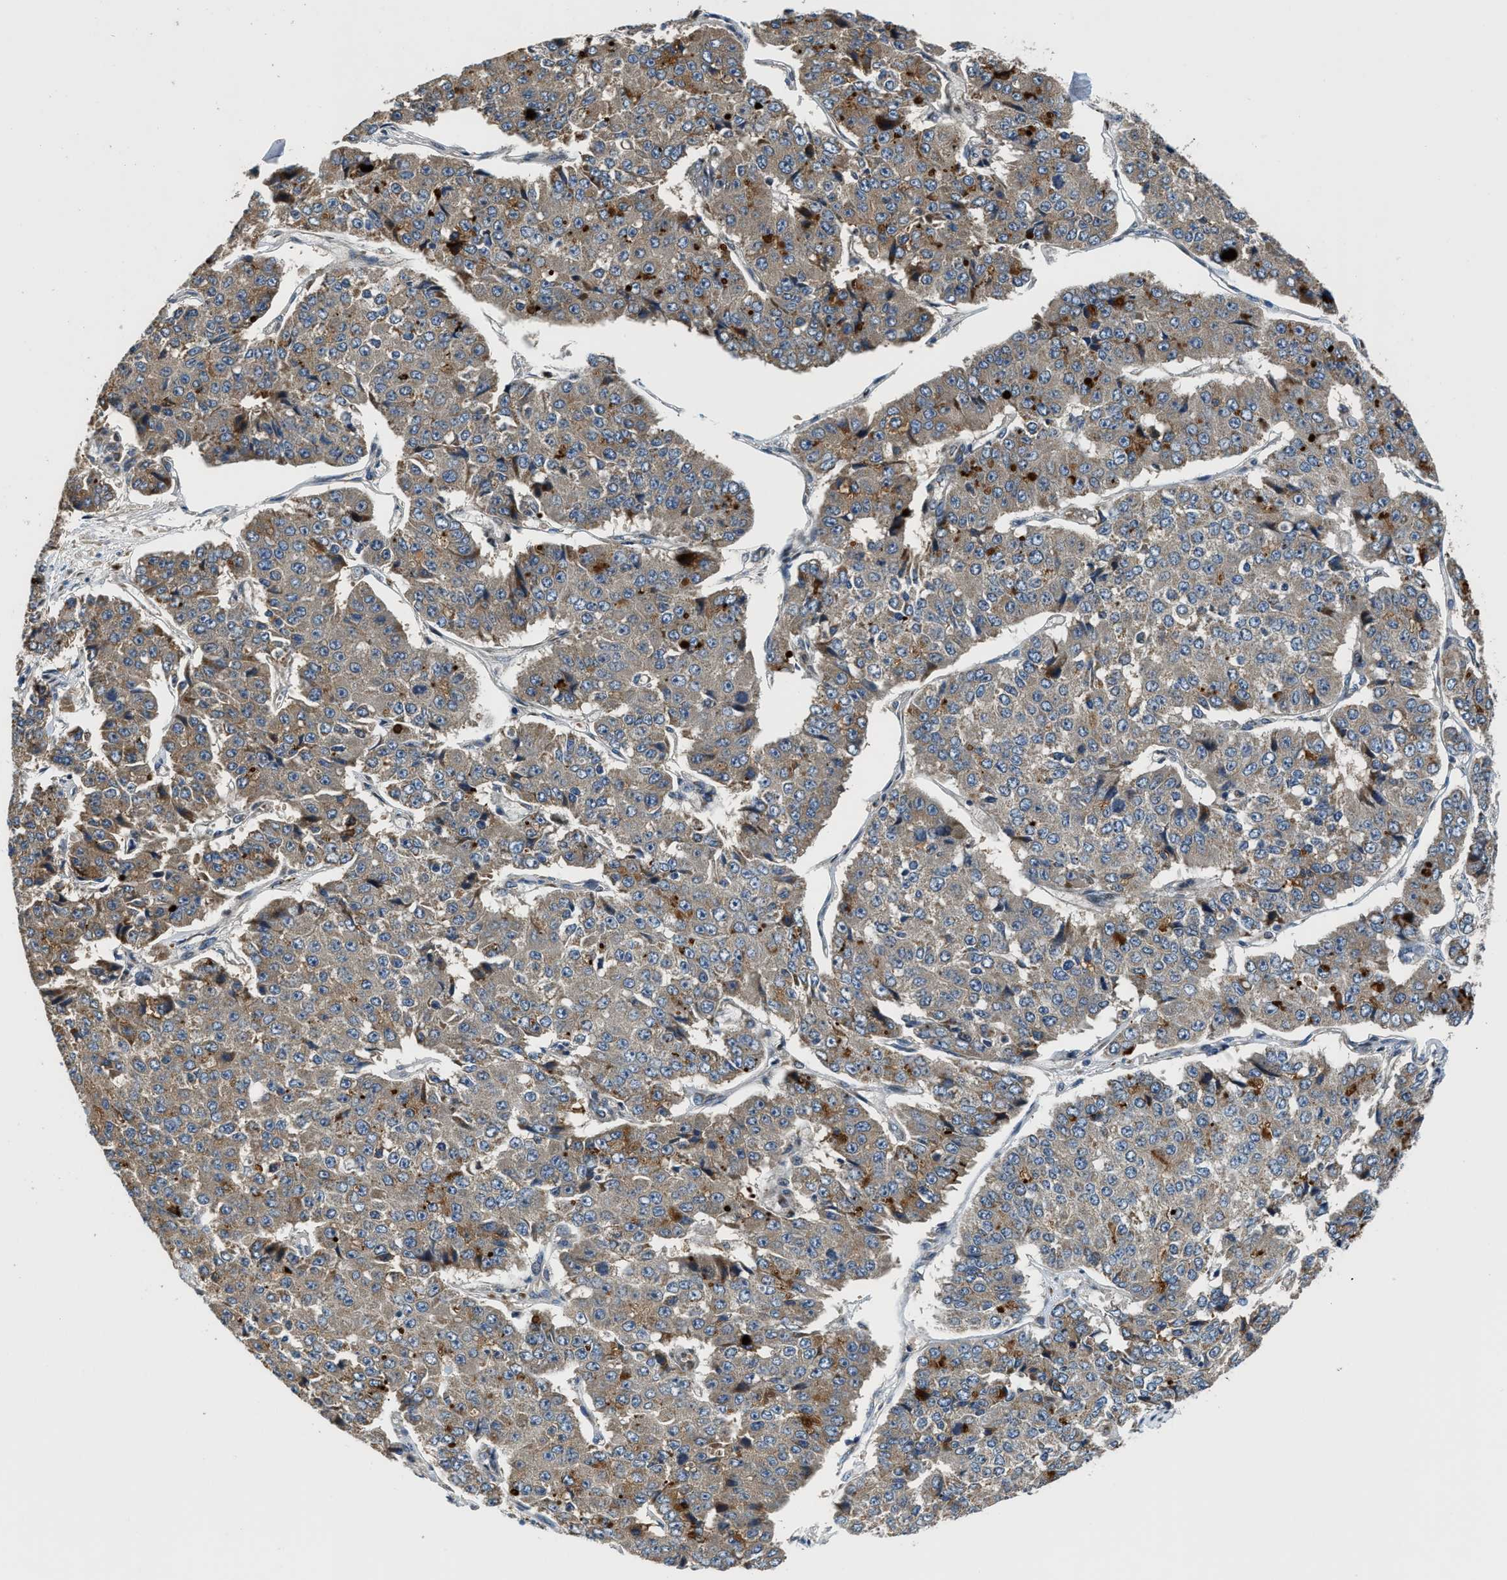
{"staining": {"intensity": "weak", "quantity": ">75%", "location": "cytoplasmic/membranous"}, "tissue": "pancreatic cancer", "cell_type": "Tumor cells", "image_type": "cancer", "snomed": [{"axis": "morphology", "description": "Adenocarcinoma, NOS"}, {"axis": "topography", "description": "Pancreas"}], "caption": "Tumor cells reveal weak cytoplasmic/membranous expression in approximately >75% of cells in adenocarcinoma (pancreatic). (IHC, brightfield microscopy, high magnification).", "gene": "FUT8", "patient": {"sex": "male", "age": 50}}